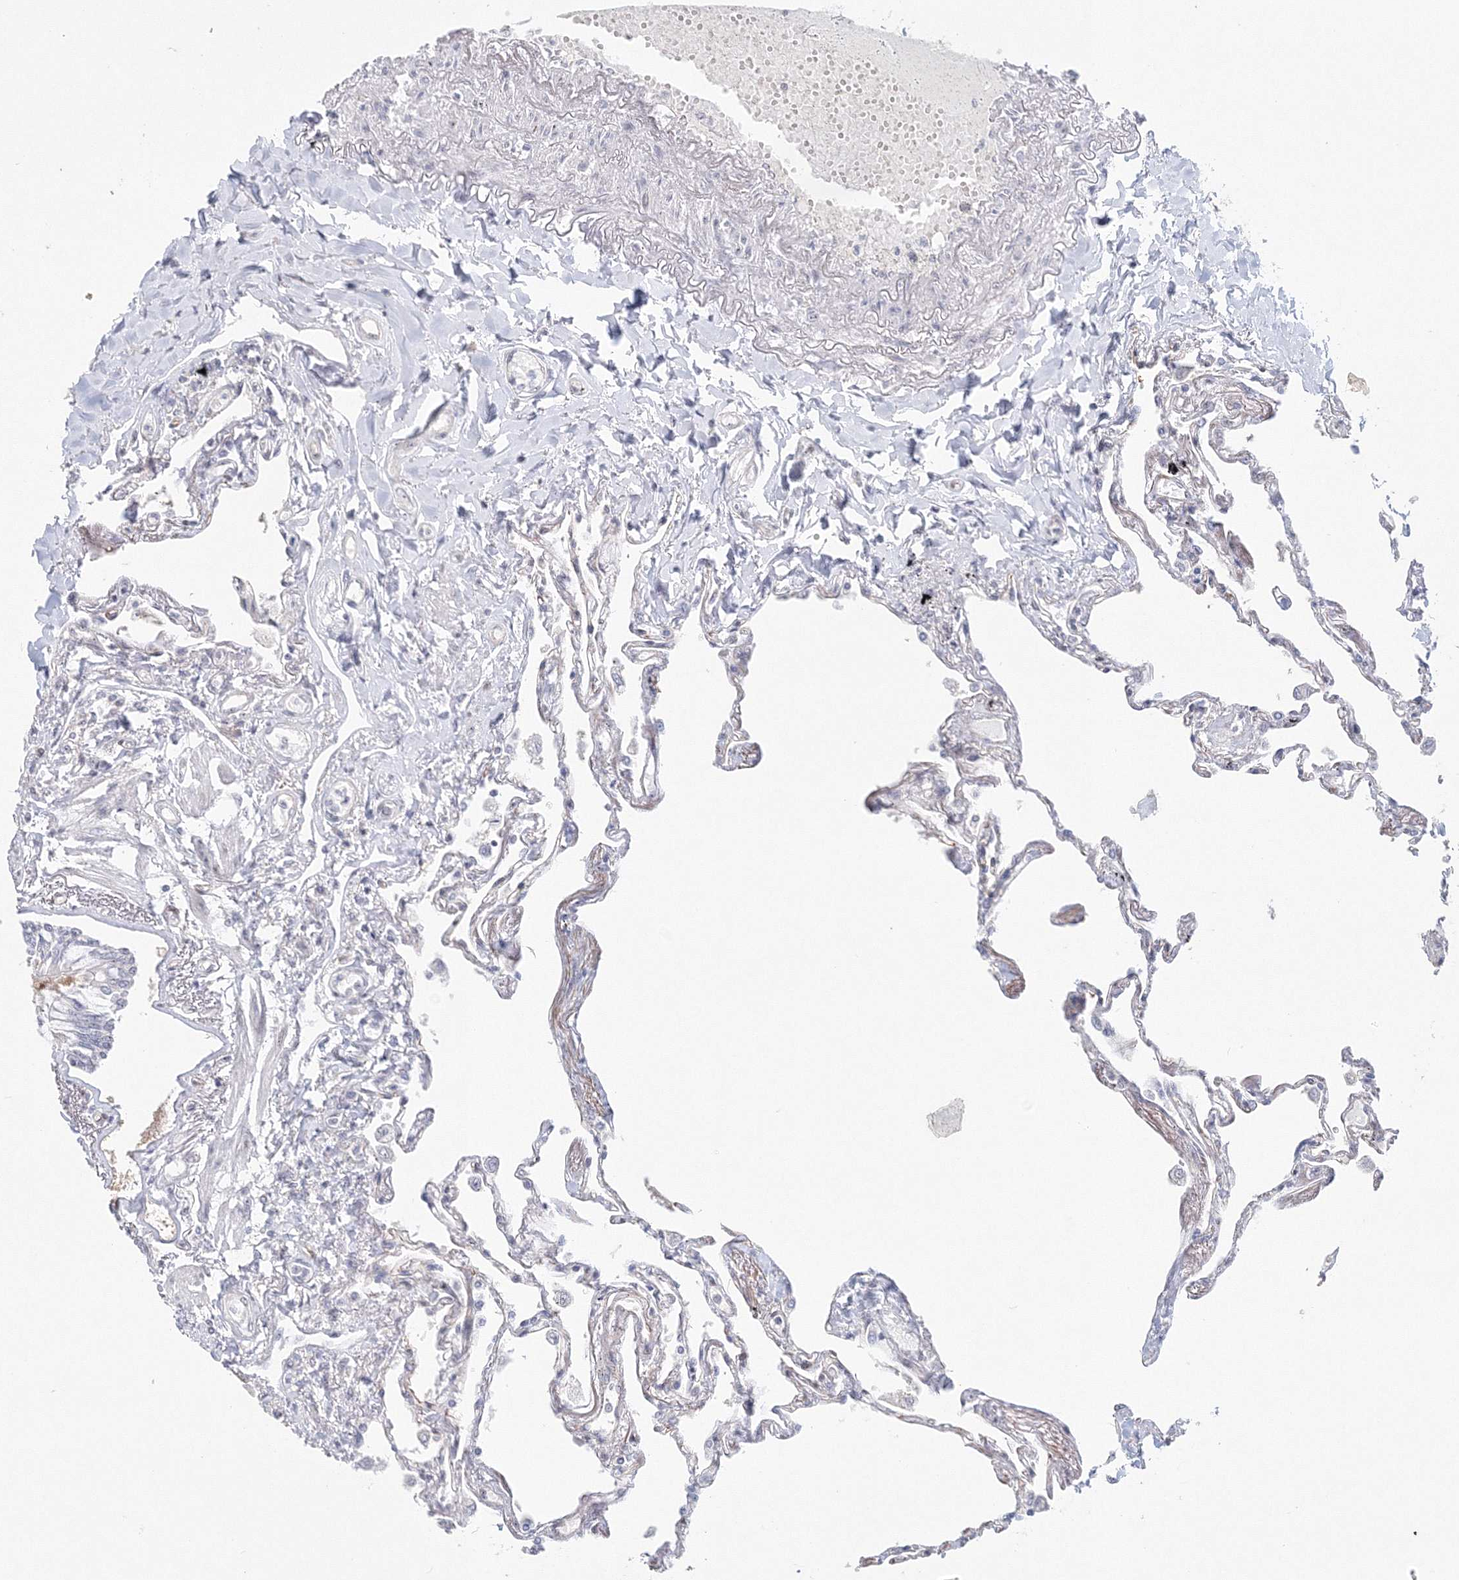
{"staining": {"intensity": "negative", "quantity": "none", "location": "none"}, "tissue": "lung", "cell_type": "Alveolar cells", "image_type": "normal", "snomed": [{"axis": "morphology", "description": "Normal tissue, NOS"}, {"axis": "topography", "description": "Lung"}], "caption": "Immunohistochemistry image of benign lung: human lung stained with DAB (3,3'-diaminobenzidine) reveals no significant protein staining in alveolar cells.", "gene": "SIRT7", "patient": {"sex": "female", "age": 67}}